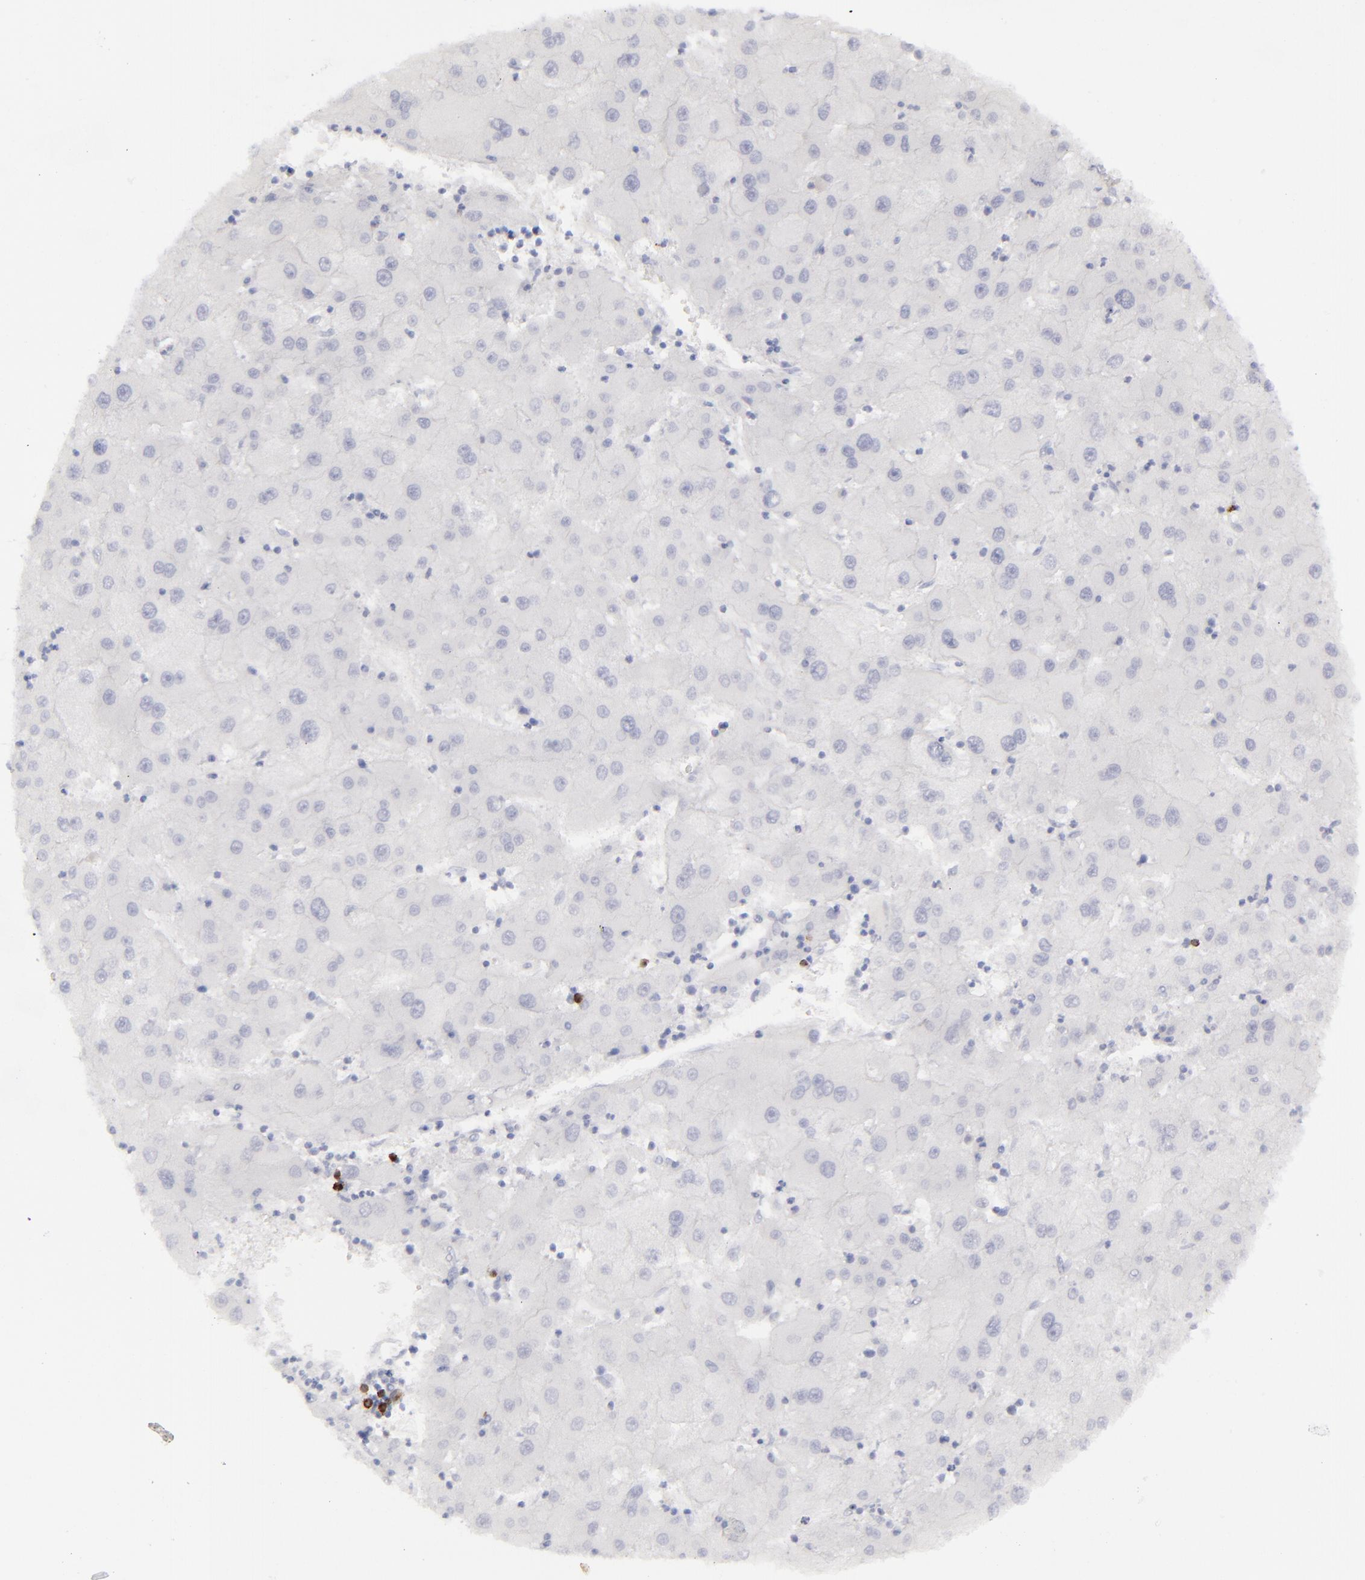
{"staining": {"intensity": "negative", "quantity": "none", "location": "none"}, "tissue": "liver cancer", "cell_type": "Tumor cells", "image_type": "cancer", "snomed": [{"axis": "morphology", "description": "Carcinoma, Hepatocellular, NOS"}, {"axis": "topography", "description": "Liver"}], "caption": "Protein analysis of liver cancer (hepatocellular carcinoma) demonstrates no significant expression in tumor cells.", "gene": "CD22", "patient": {"sex": "male", "age": 72}}